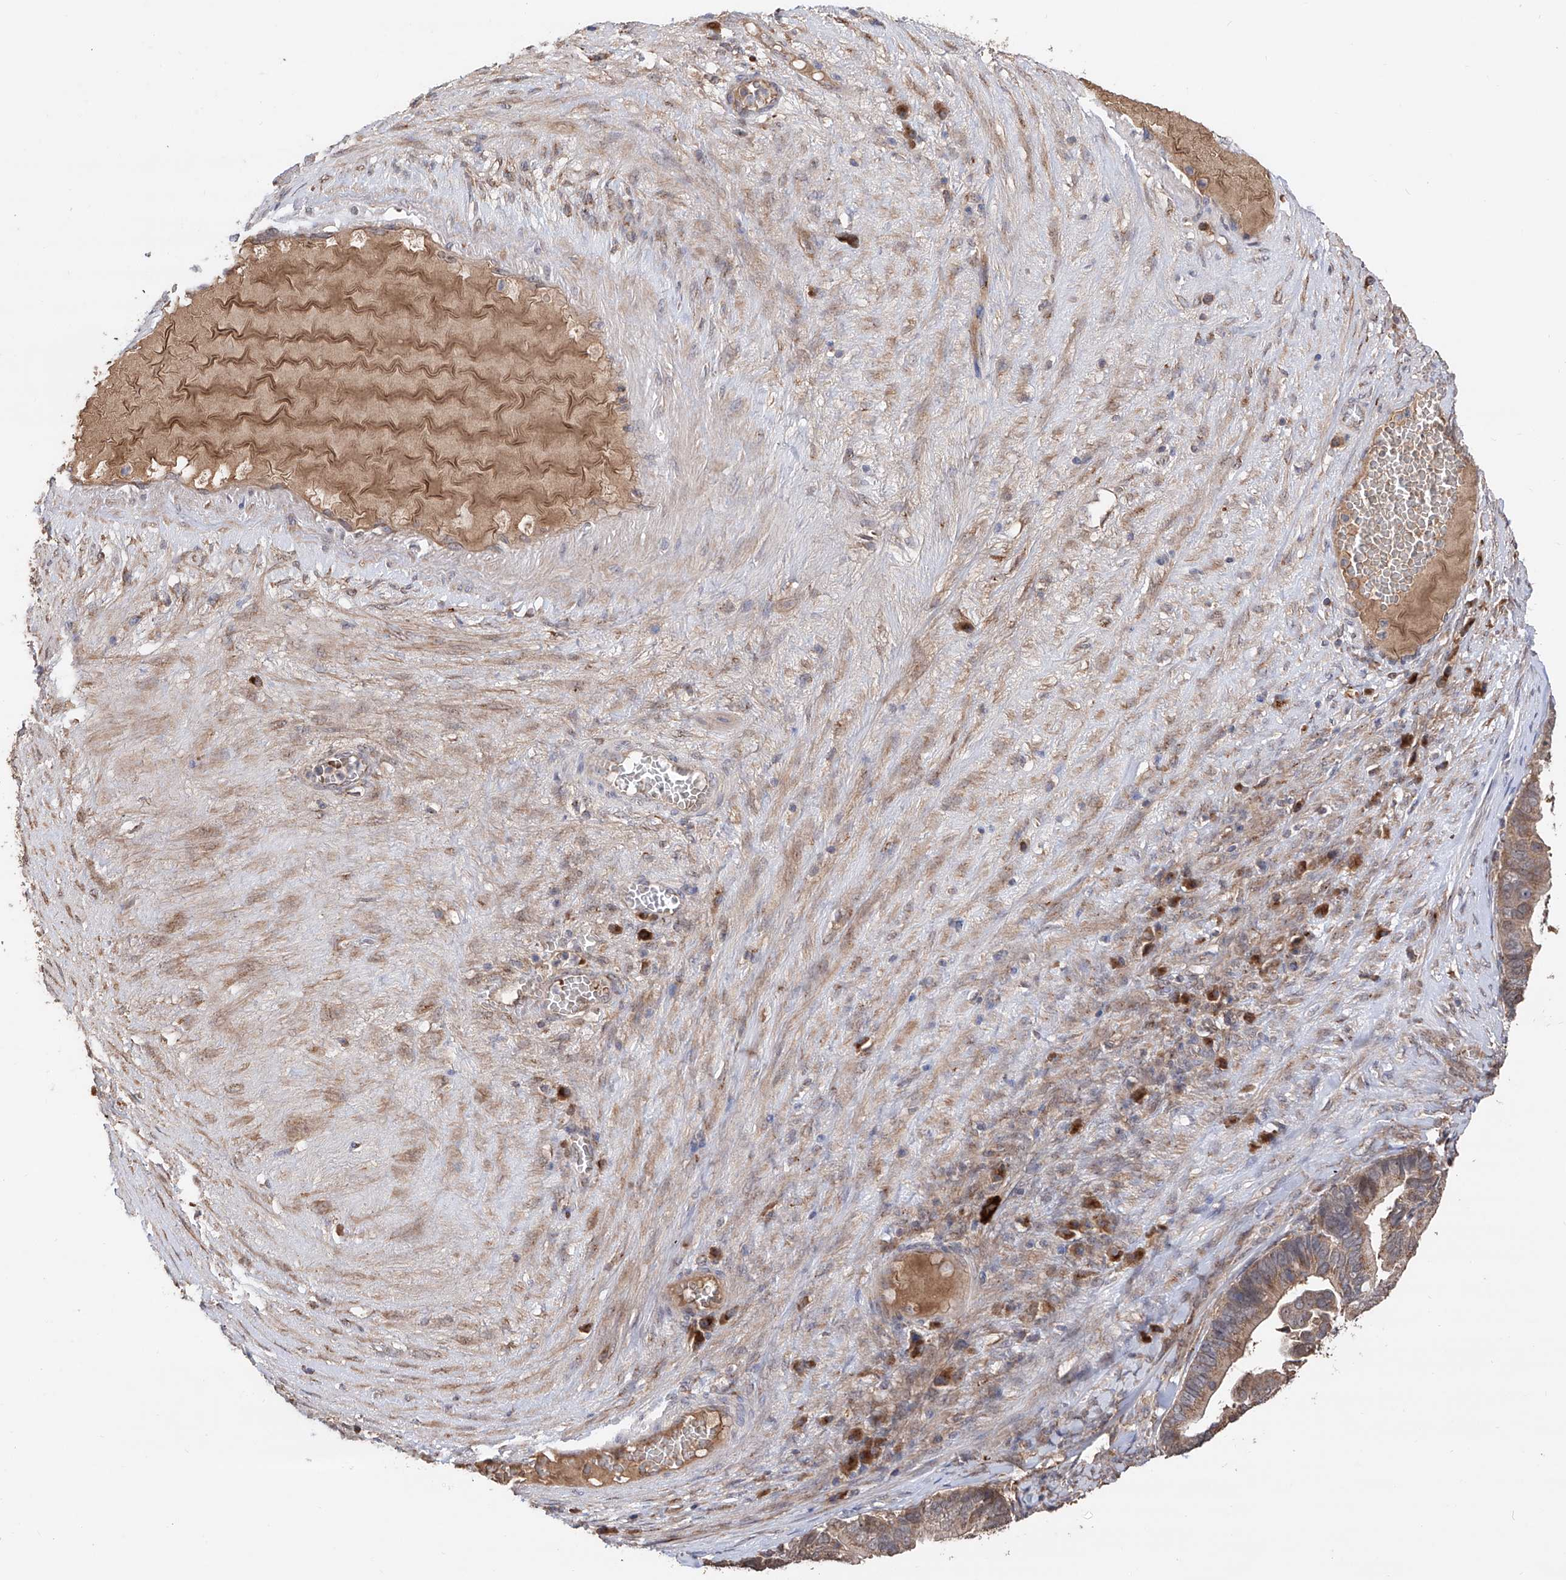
{"staining": {"intensity": "weak", "quantity": ">75%", "location": "cytoplasmic/membranous"}, "tissue": "ovarian cancer", "cell_type": "Tumor cells", "image_type": "cancer", "snomed": [{"axis": "morphology", "description": "Cystadenocarcinoma, serous, NOS"}, {"axis": "topography", "description": "Ovary"}], "caption": "Immunohistochemical staining of ovarian cancer displays low levels of weak cytoplasmic/membranous protein positivity in about >75% of tumor cells.", "gene": "EDN1", "patient": {"sex": "female", "age": 56}}